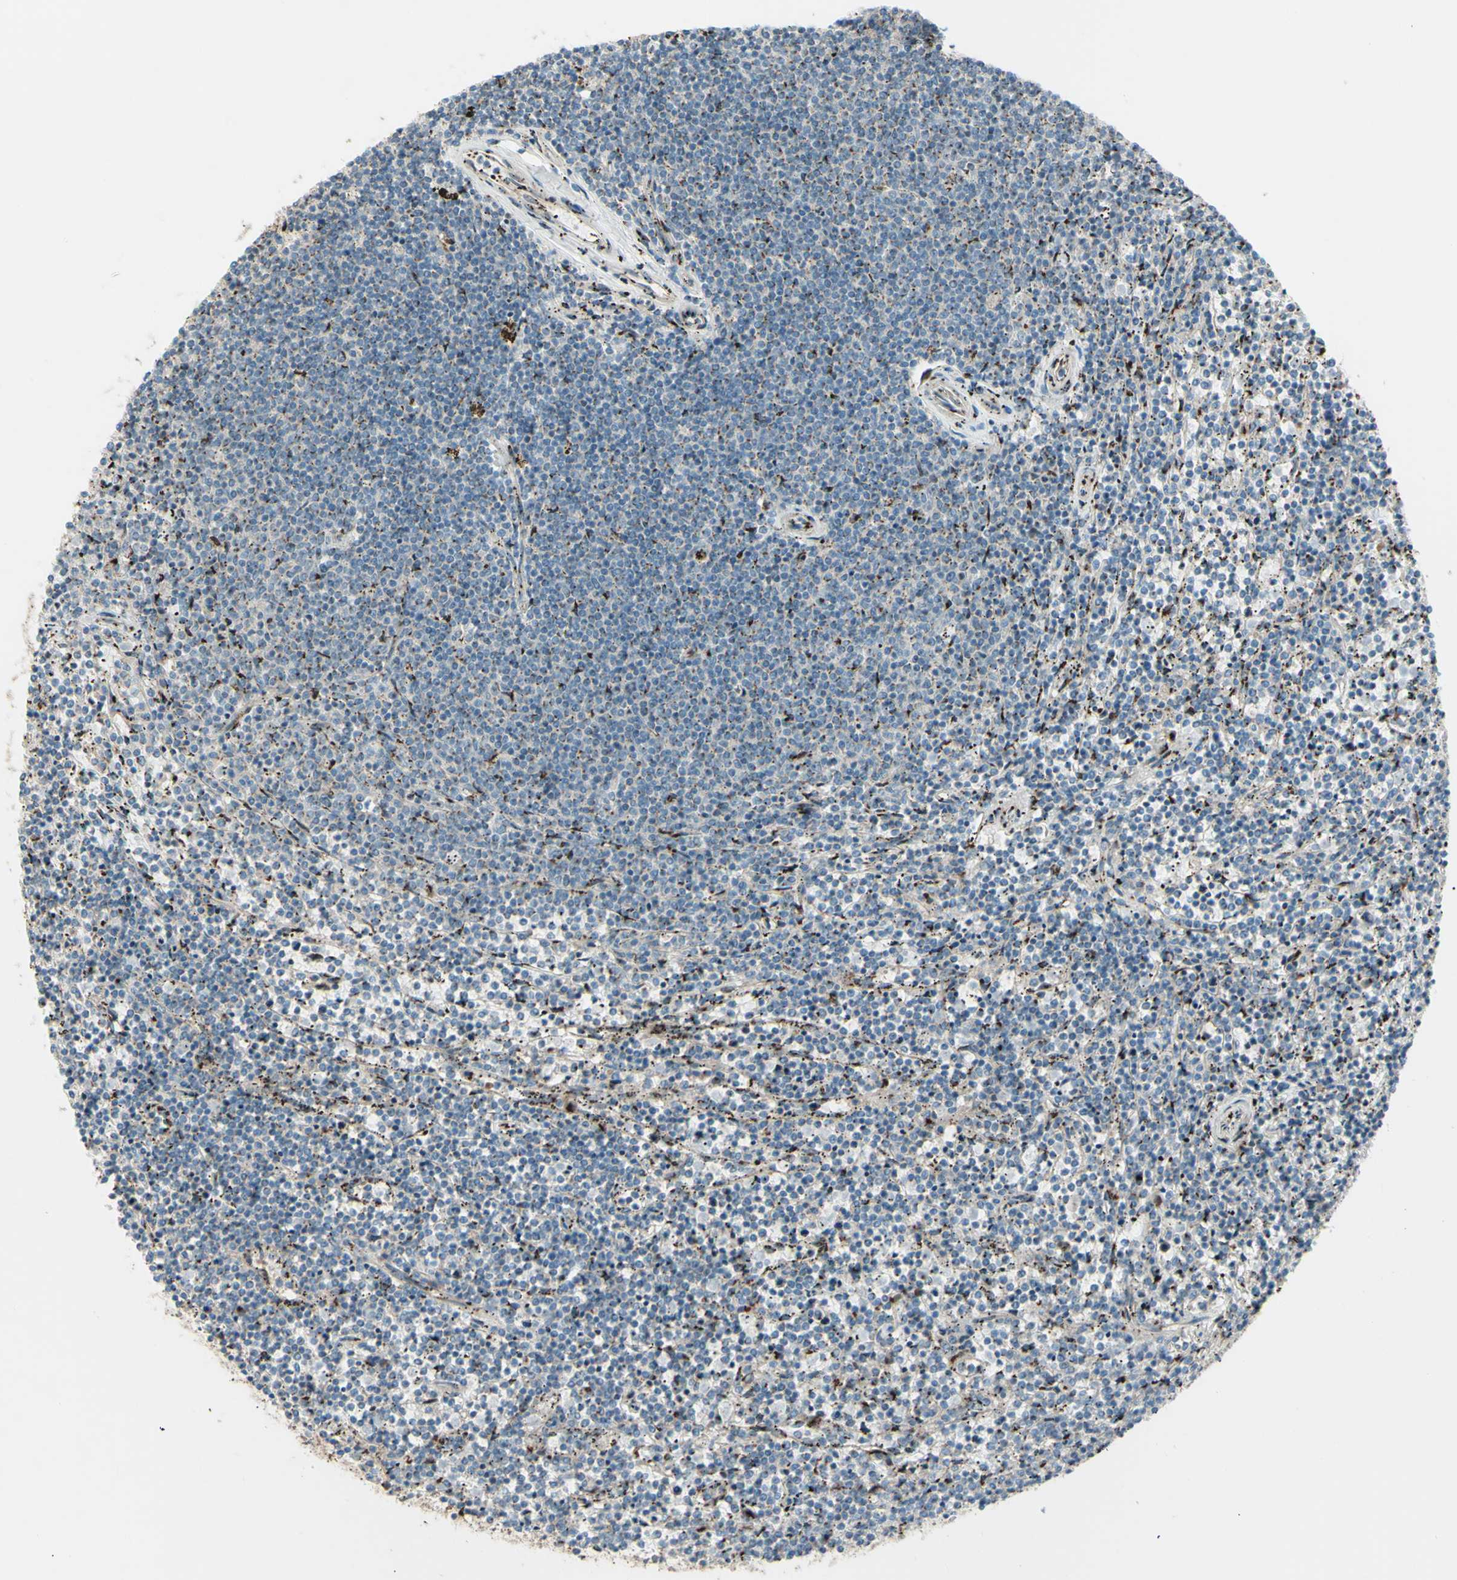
{"staining": {"intensity": "moderate", "quantity": ">75%", "location": "cytoplasmic/membranous"}, "tissue": "lymphoma", "cell_type": "Tumor cells", "image_type": "cancer", "snomed": [{"axis": "morphology", "description": "Malignant lymphoma, non-Hodgkin's type, Low grade"}, {"axis": "topography", "description": "Spleen"}], "caption": "Immunohistochemistry (DAB (3,3'-diaminobenzidine)) staining of human lymphoma reveals moderate cytoplasmic/membranous protein expression in approximately >75% of tumor cells. (DAB IHC with brightfield microscopy, high magnification).", "gene": "BPNT2", "patient": {"sex": "female", "age": 50}}